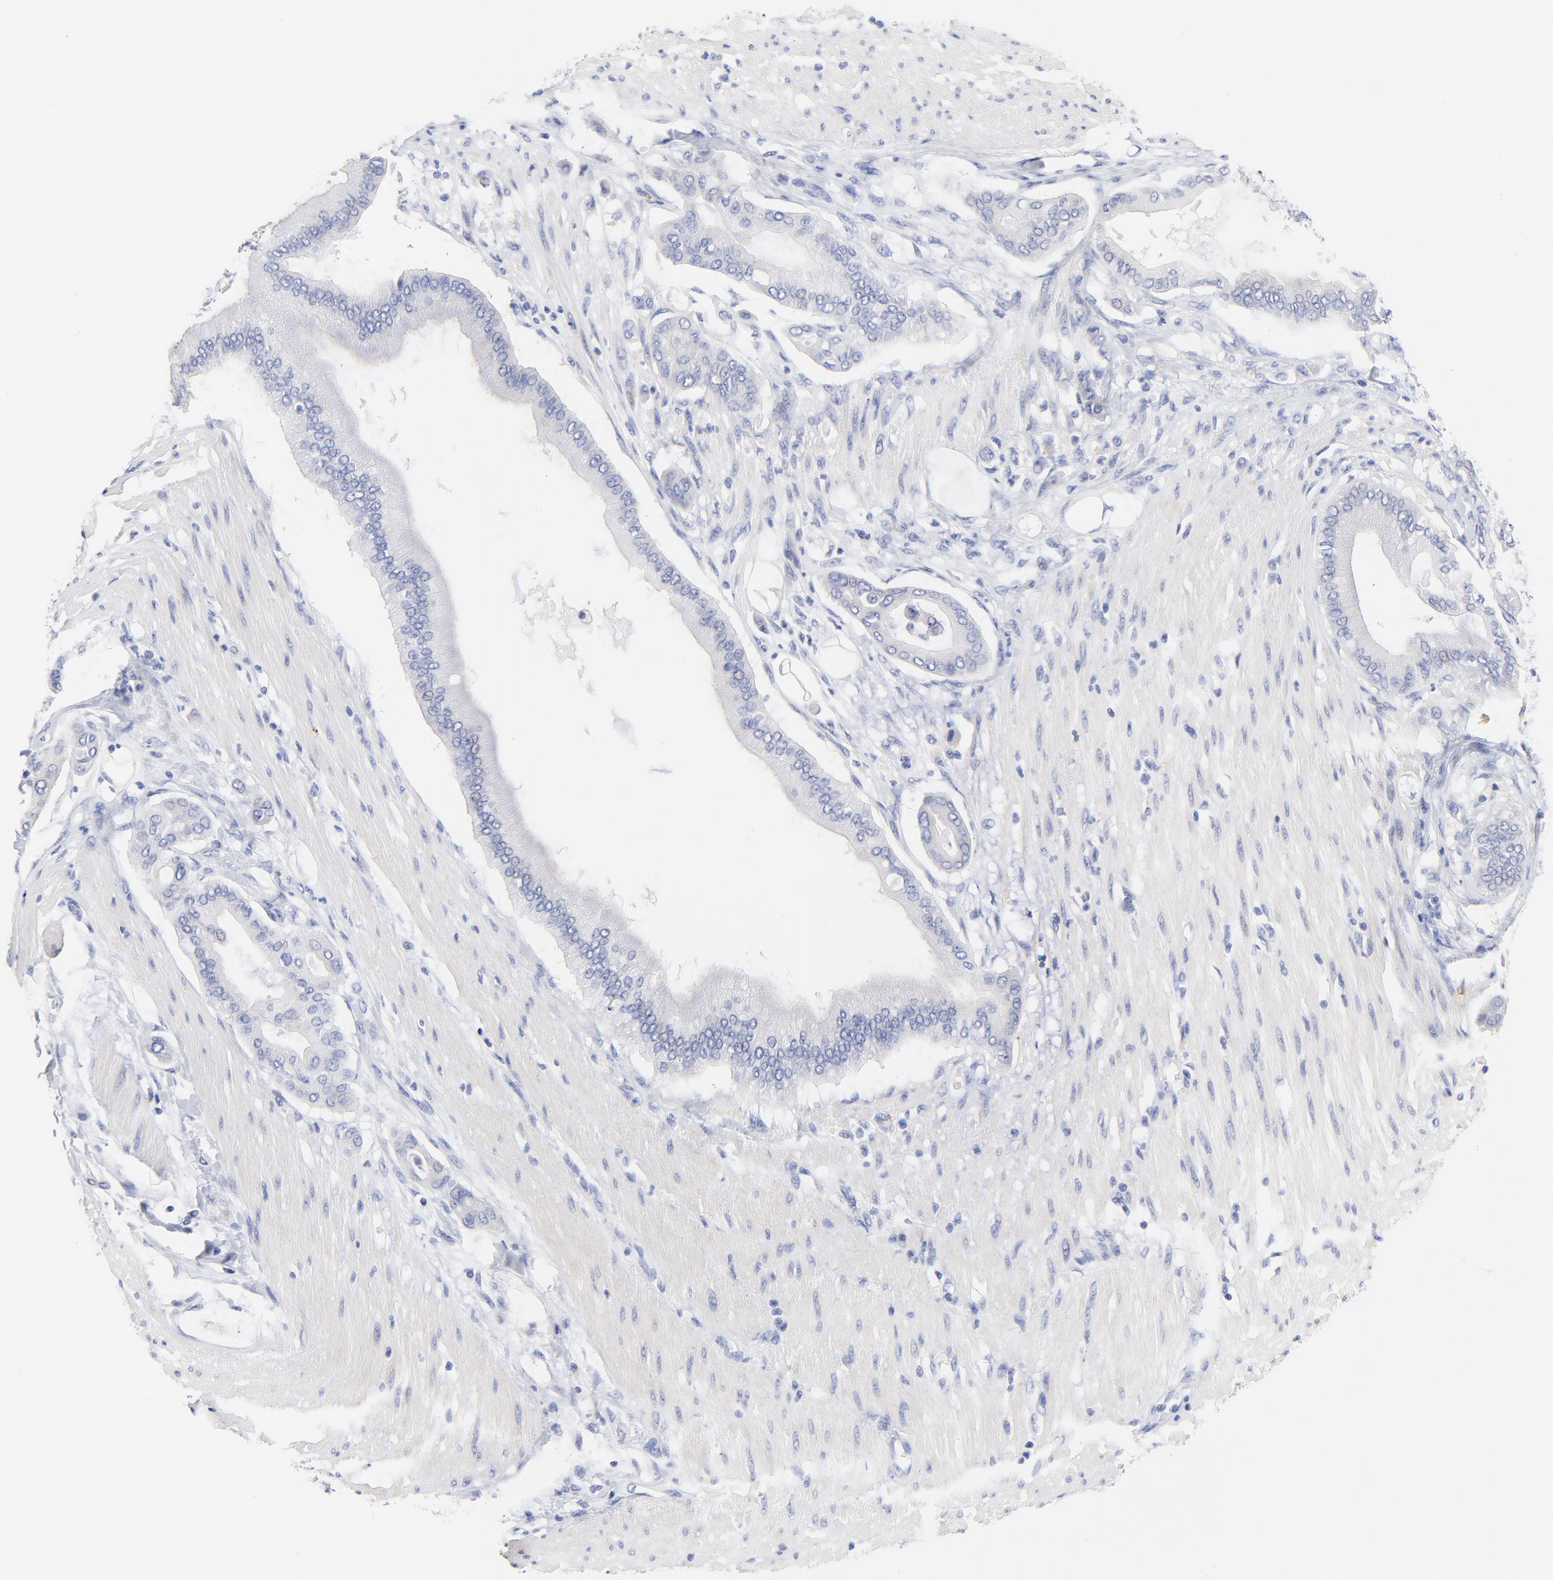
{"staining": {"intensity": "negative", "quantity": "none", "location": "none"}, "tissue": "pancreatic cancer", "cell_type": "Tumor cells", "image_type": "cancer", "snomed": [{"axis": "morphology", "description": "Adenocarcinoma, NOS"}, {"axis": "morphology", "description": "Adenocarcinoma, metastatic, NOS"}, {"axis": "topography", "description": "Lymph node"}, {"axis": "topography", "description": "Pancreas"}, {"axis": "topography", "description": "Duodenum"}], "caption": "Protein analysis of adenocarcinoma (pancreatic) displays no significant positivity in tumor cells.", "gene": "FBXO10", "patient": {"sex": "female", "age": 64}}